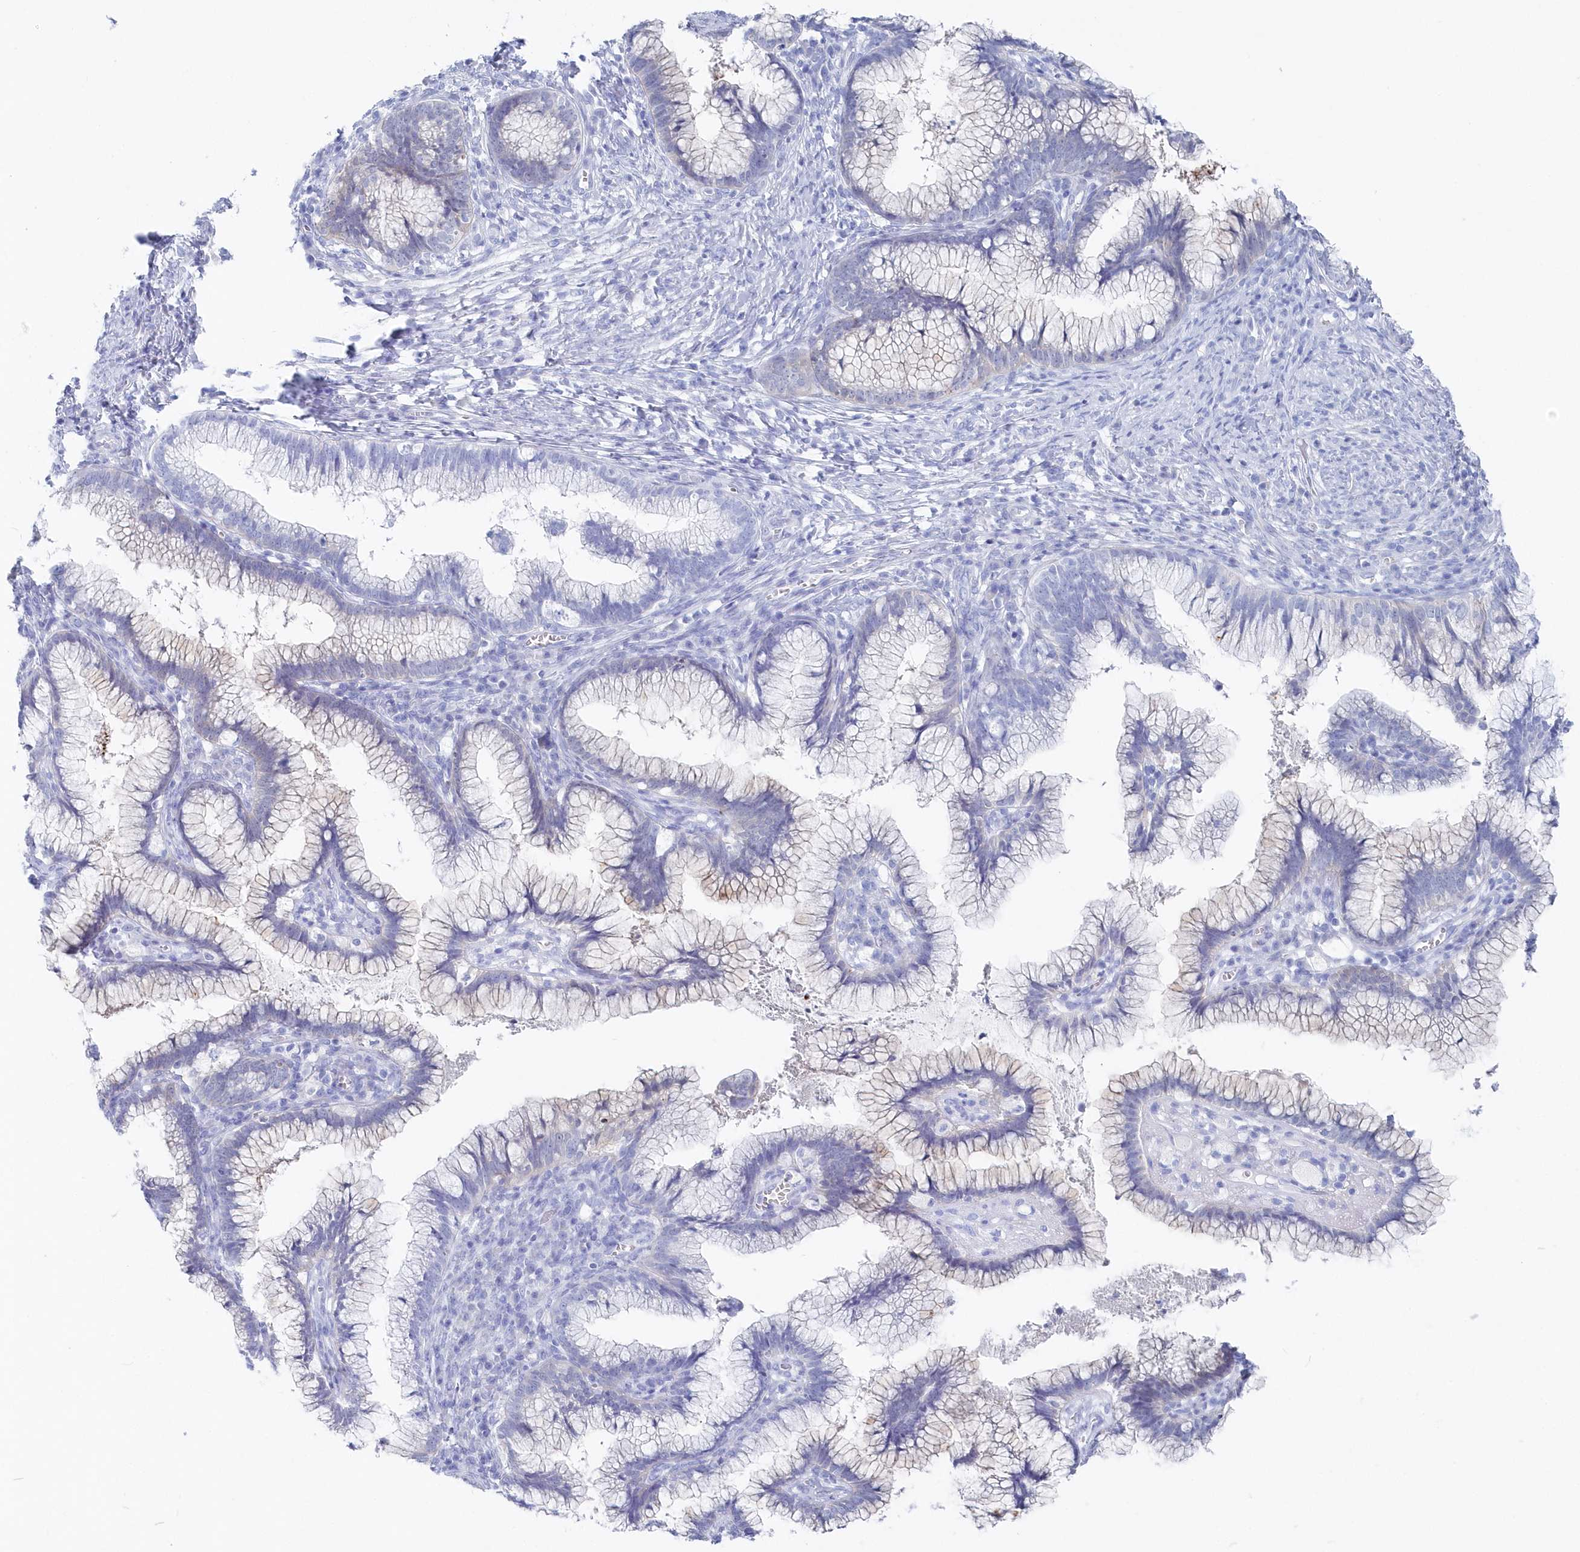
{"staining": {"intensity": "negative", "quantity": "none", "location": "none"}, "tissue": "cervical cancer", "cell_type": "Tumor cells", "image_type": "cancer", "snomed": [{"axis": "morphology", "description": "Adenocarcinoma, NOS"}, {"axis": "topography", "description": "Cervix"}], "caption": "Immunohistochemistry (IHC) histopathology image of cervical cancer (adenocarcinoma) stained for a protein (brown), which exhibits no expression in tumor cells. (IHC, brightfield microscopy, high magnification).", "gene": "CSNK1G2", "patient": {"sex": "female", "age": 36}}